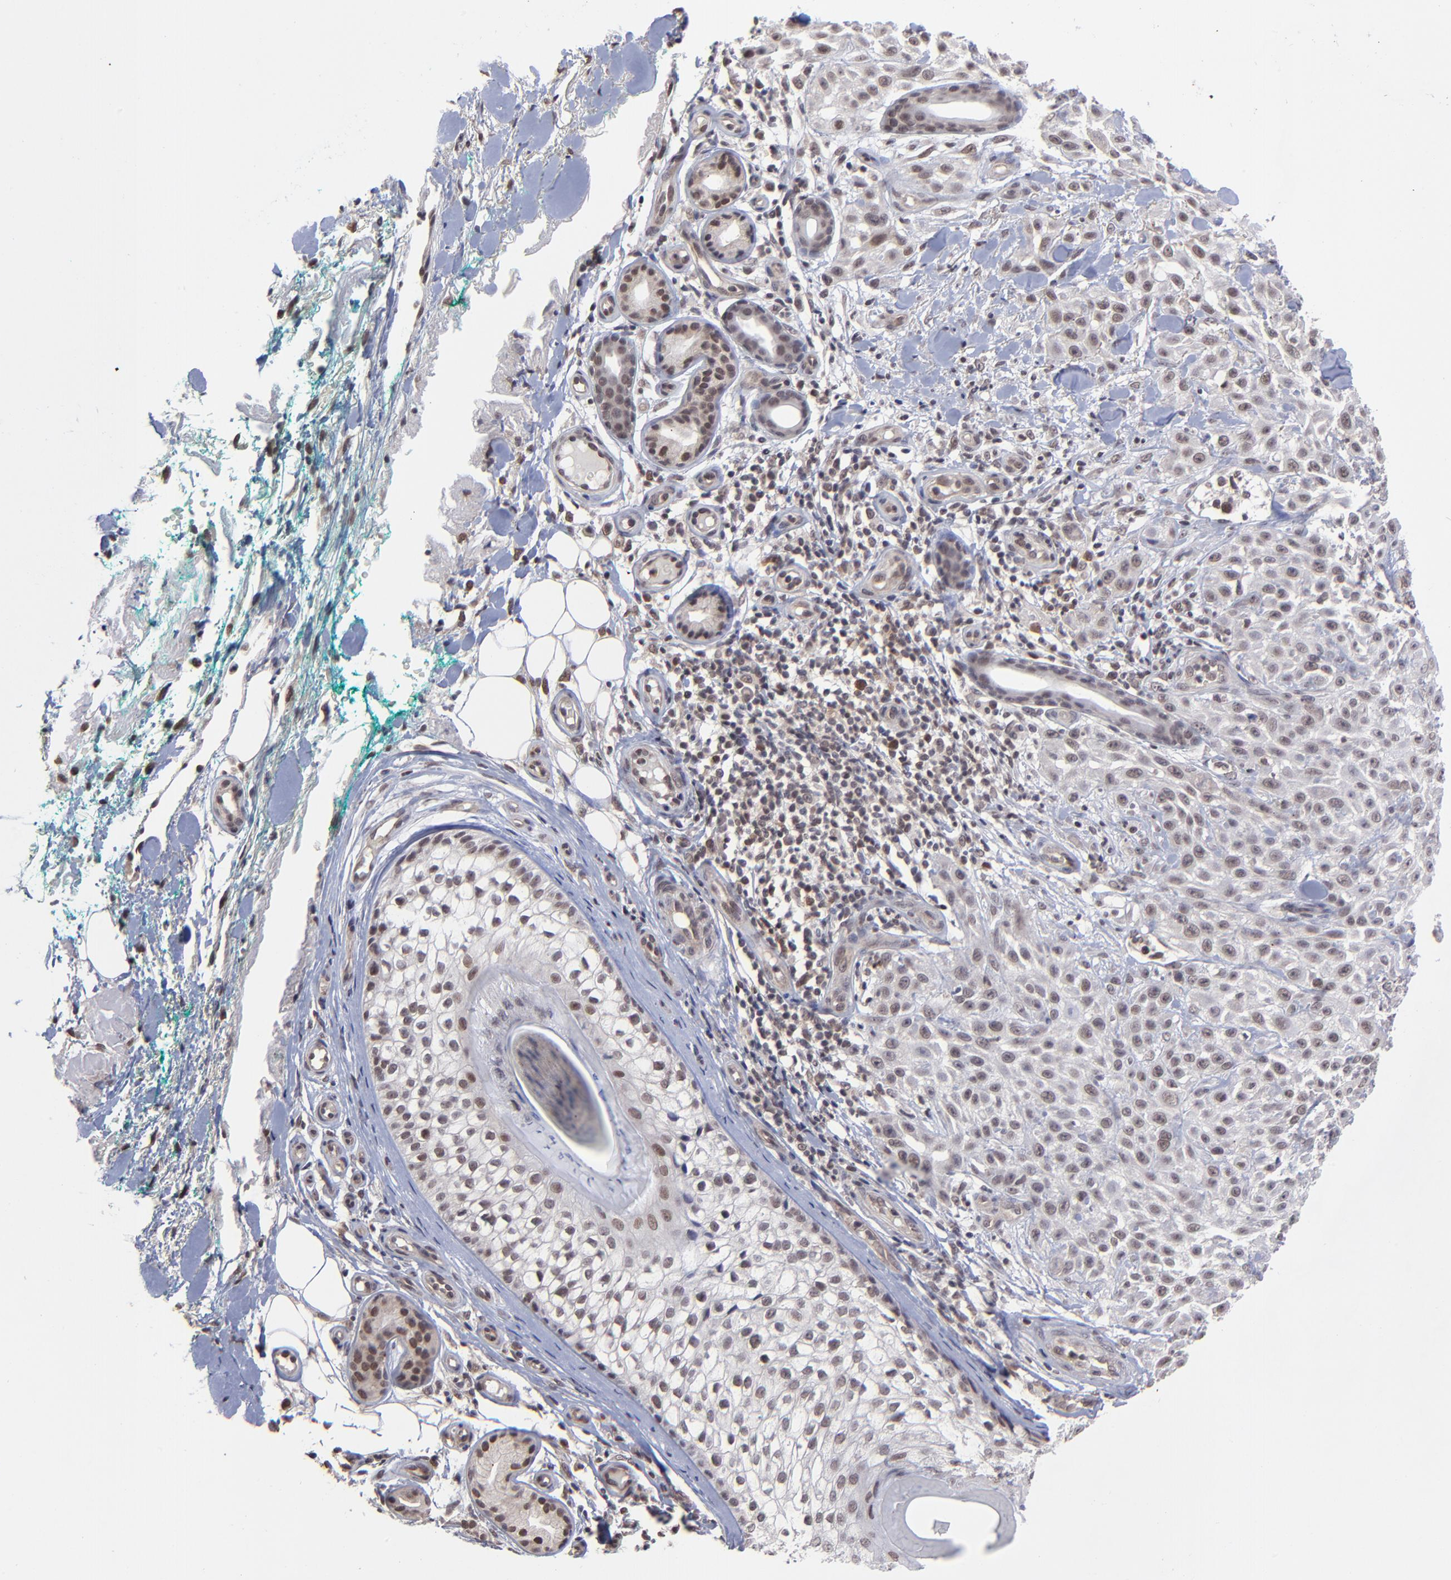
{"staining": {"intensity": "weak", "quantity": "<25%", "location": "nuclear"}, "tissue": "skin cancer", "cell_type": "Tumor cells", "image_type": "cancer", "snomed": [{"axis": "morphology", "description": "Squamous cell carcinoma, NOS"}, {"axis": "topography", "description": "Skin"}], "caption": "The histopathology image reveals no staining of tumor cells in skin squamous cell carcinoma.", "gene": "ZNF419", "patient": {"sex": "female", "age": 42}}